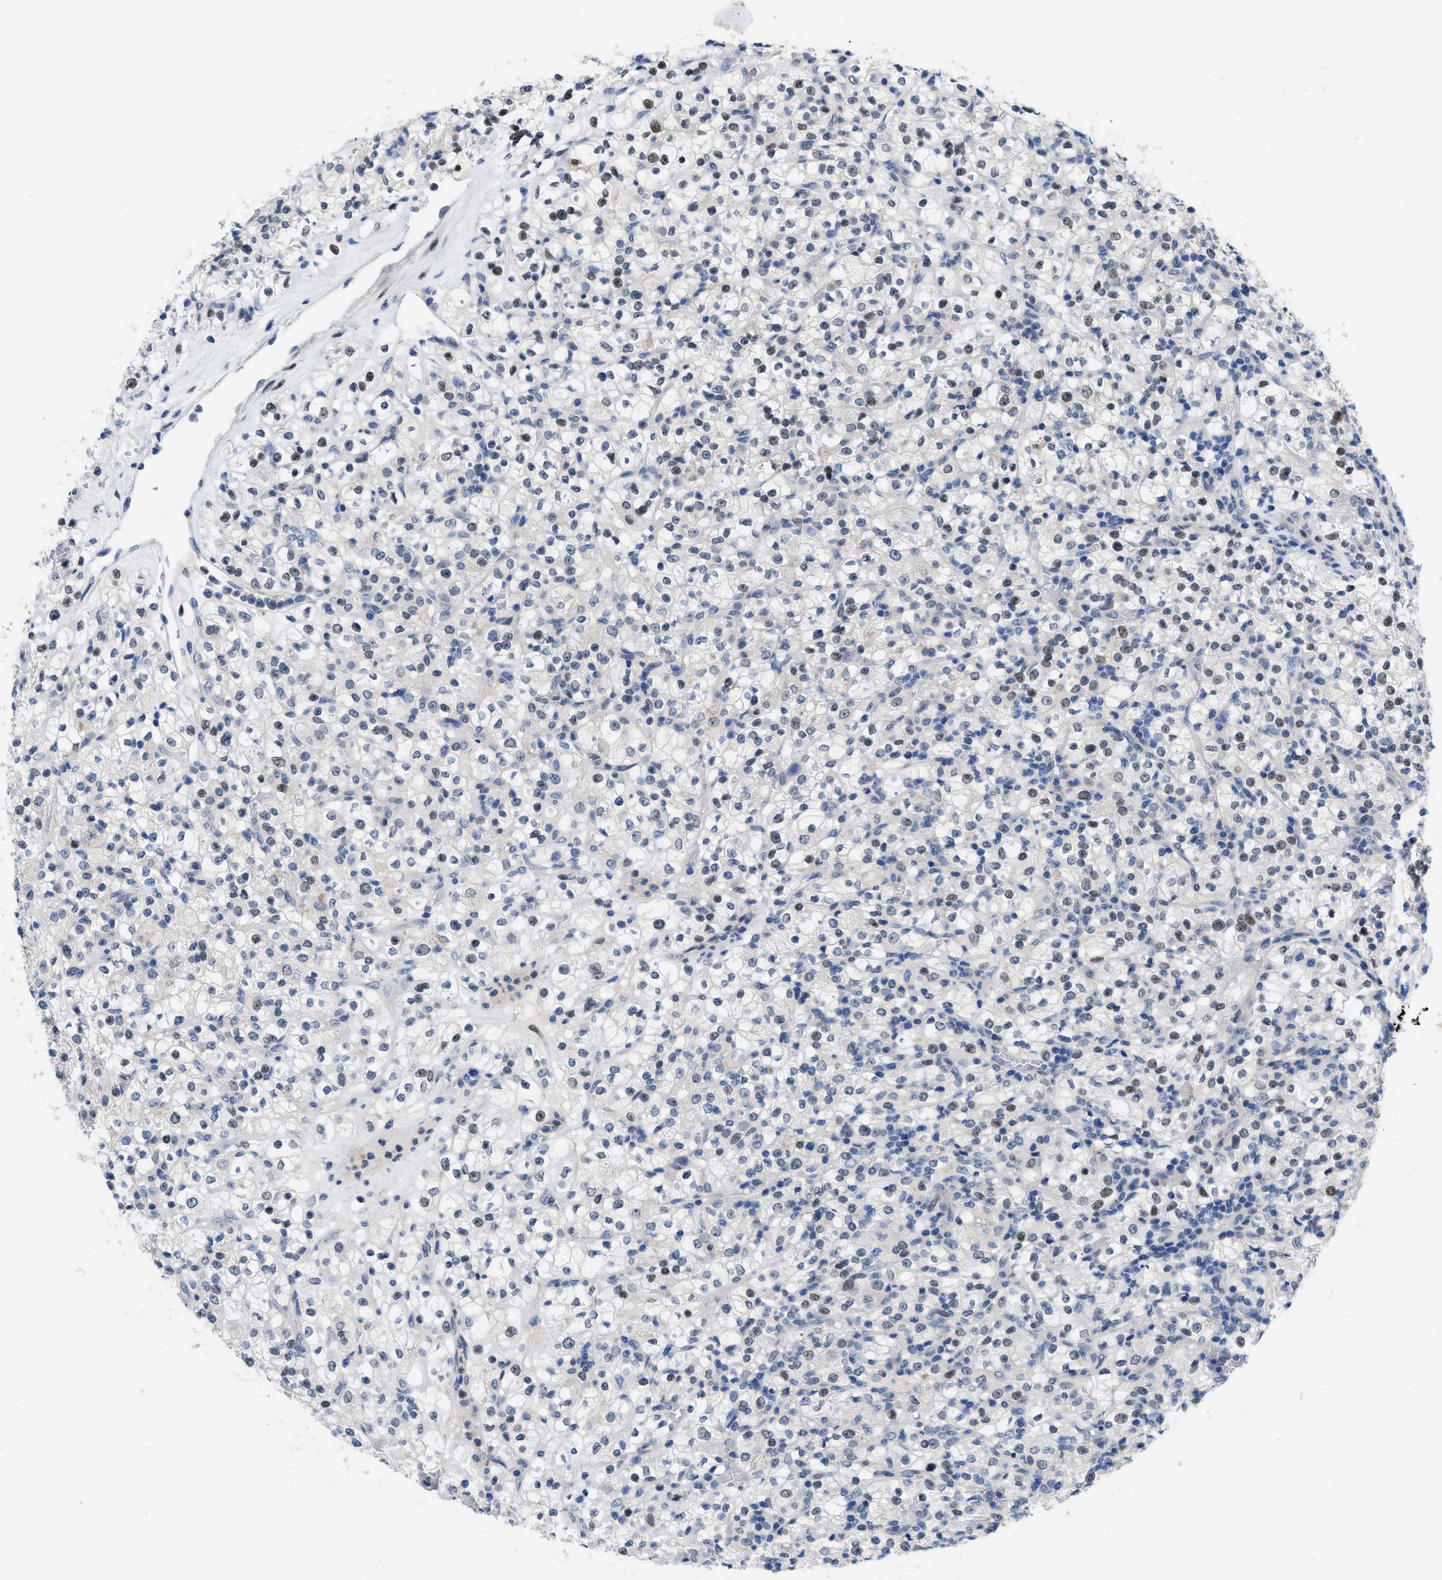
{"staining": {"intensity": "moderate", "quantity": "<25%", "location": "nuclear"}, "tissue": "renal cancer", "cell_type": "Tumor cells", "image_type": "cancer", "snomed": [{"axis": "morphology", "description": "Normal tissue, NOS"}, {"axis": "morphology", "description": "Adenocarcinoma, NOS"}, {"axis": "topography", "description": "Kidney"}], "caption": "Renal adenocarcinoma stained with immunohistochemistry (IHC) shows moderate nuclear expression in about <25% of tumor cells.", "gene": "NFIX", "patient": {"sex": "female", "age": 72}}